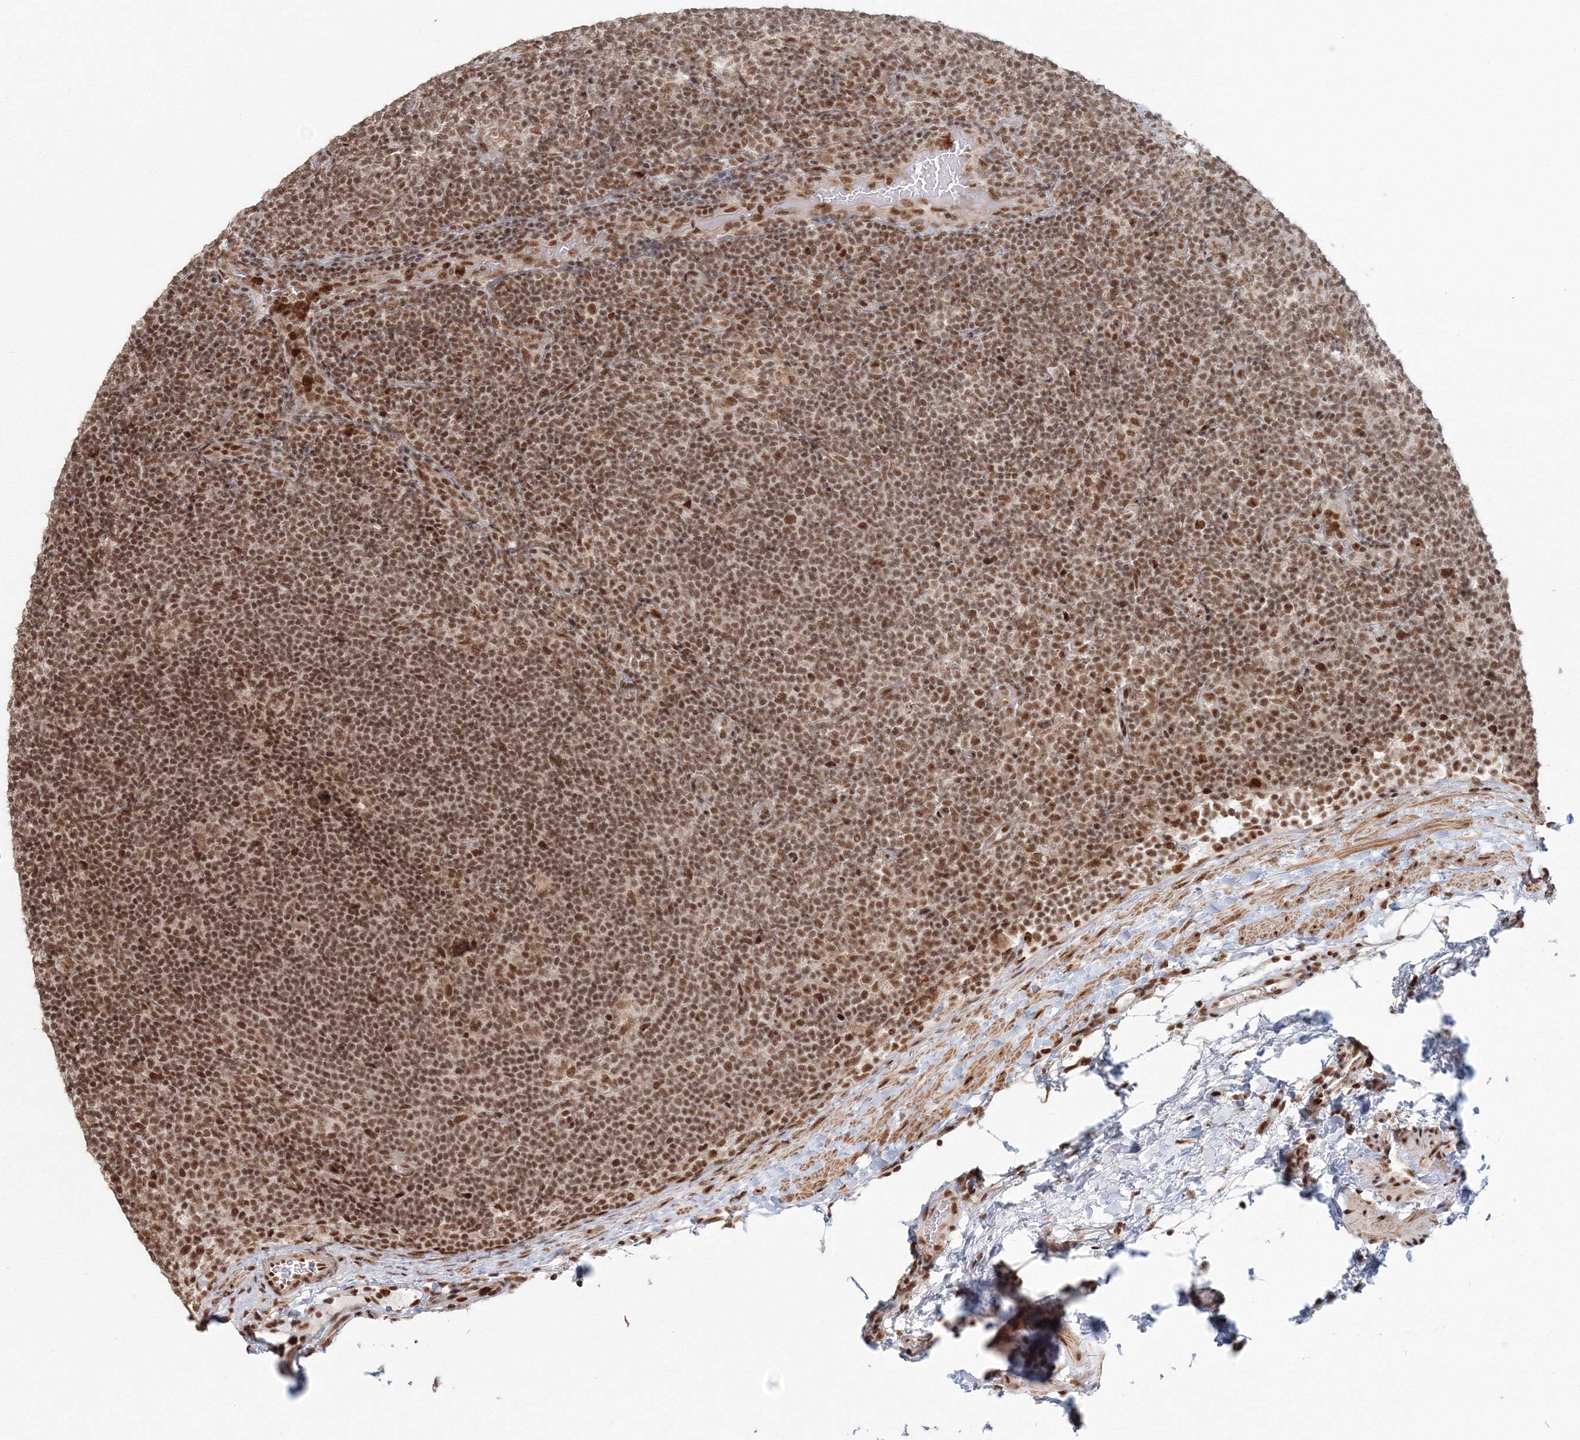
{"staining": {"intensity": "moderate", "quantity": ">75%", "location": "nuclear"}, "tissue": "lymphoma", "cell_type": "Tumor cells", "image_type": "cancer", "snomed": [{"axis": "morphology", "description": "Hodgkin's disease, NOS"}, {"axis": "topography", "description": "Lymph node"}], "caption": "DAB (3,3'-diaminobenzidine) immunohistochemical staining of human lymphoma exhibits moderate nuclear protein positivity in approximately >75% of tumor cells.", "gene": "KIF20A", "patient": {"sex": "female", "age": 57}}